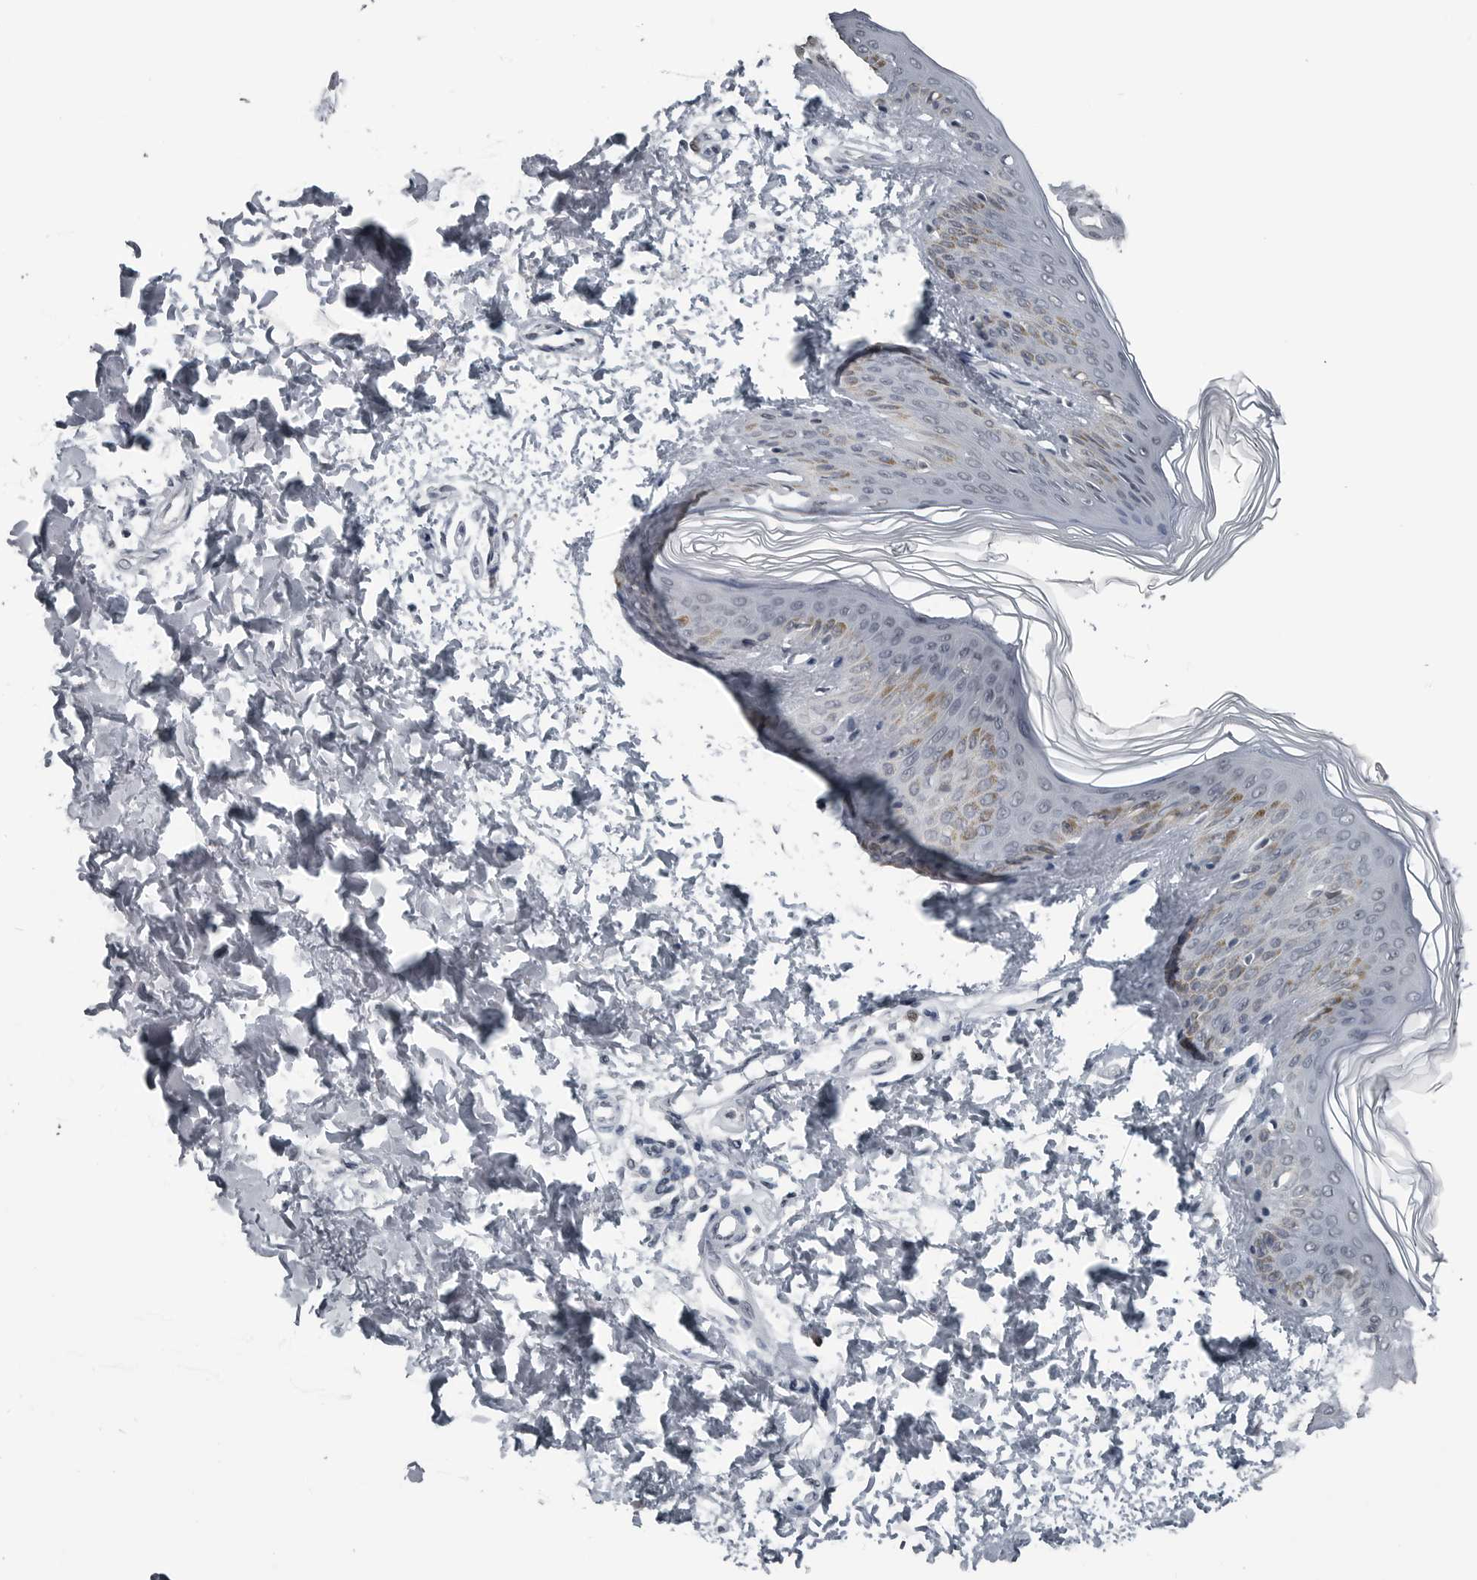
{"staining": {"intensity": "negative", "quantity": "none", "location": "none"}, "tissue": "skin", "cell_type": "Fibroblasts", "image_type": "normal", "snomed": [{"axis": "morphology", "description": "Normal tissue, NOS"}, {"axis": "morphology", "description": "Neoplasm, benign, NOS"}, {"axis": "topography", "description": "Skin"}, {"axis": "topography", "description": "Soft tissue"}], "caption": "The photomicrograph displays no significant positivity in fibroblasts of skin. (DAB (3,3'-diaminobenzidine) immunohistochemistry (IHC) visualized using brightfield microscopy, high magnification).", "gene": "AKR1A1", "patient": {"sex": "male", "age": 26}}